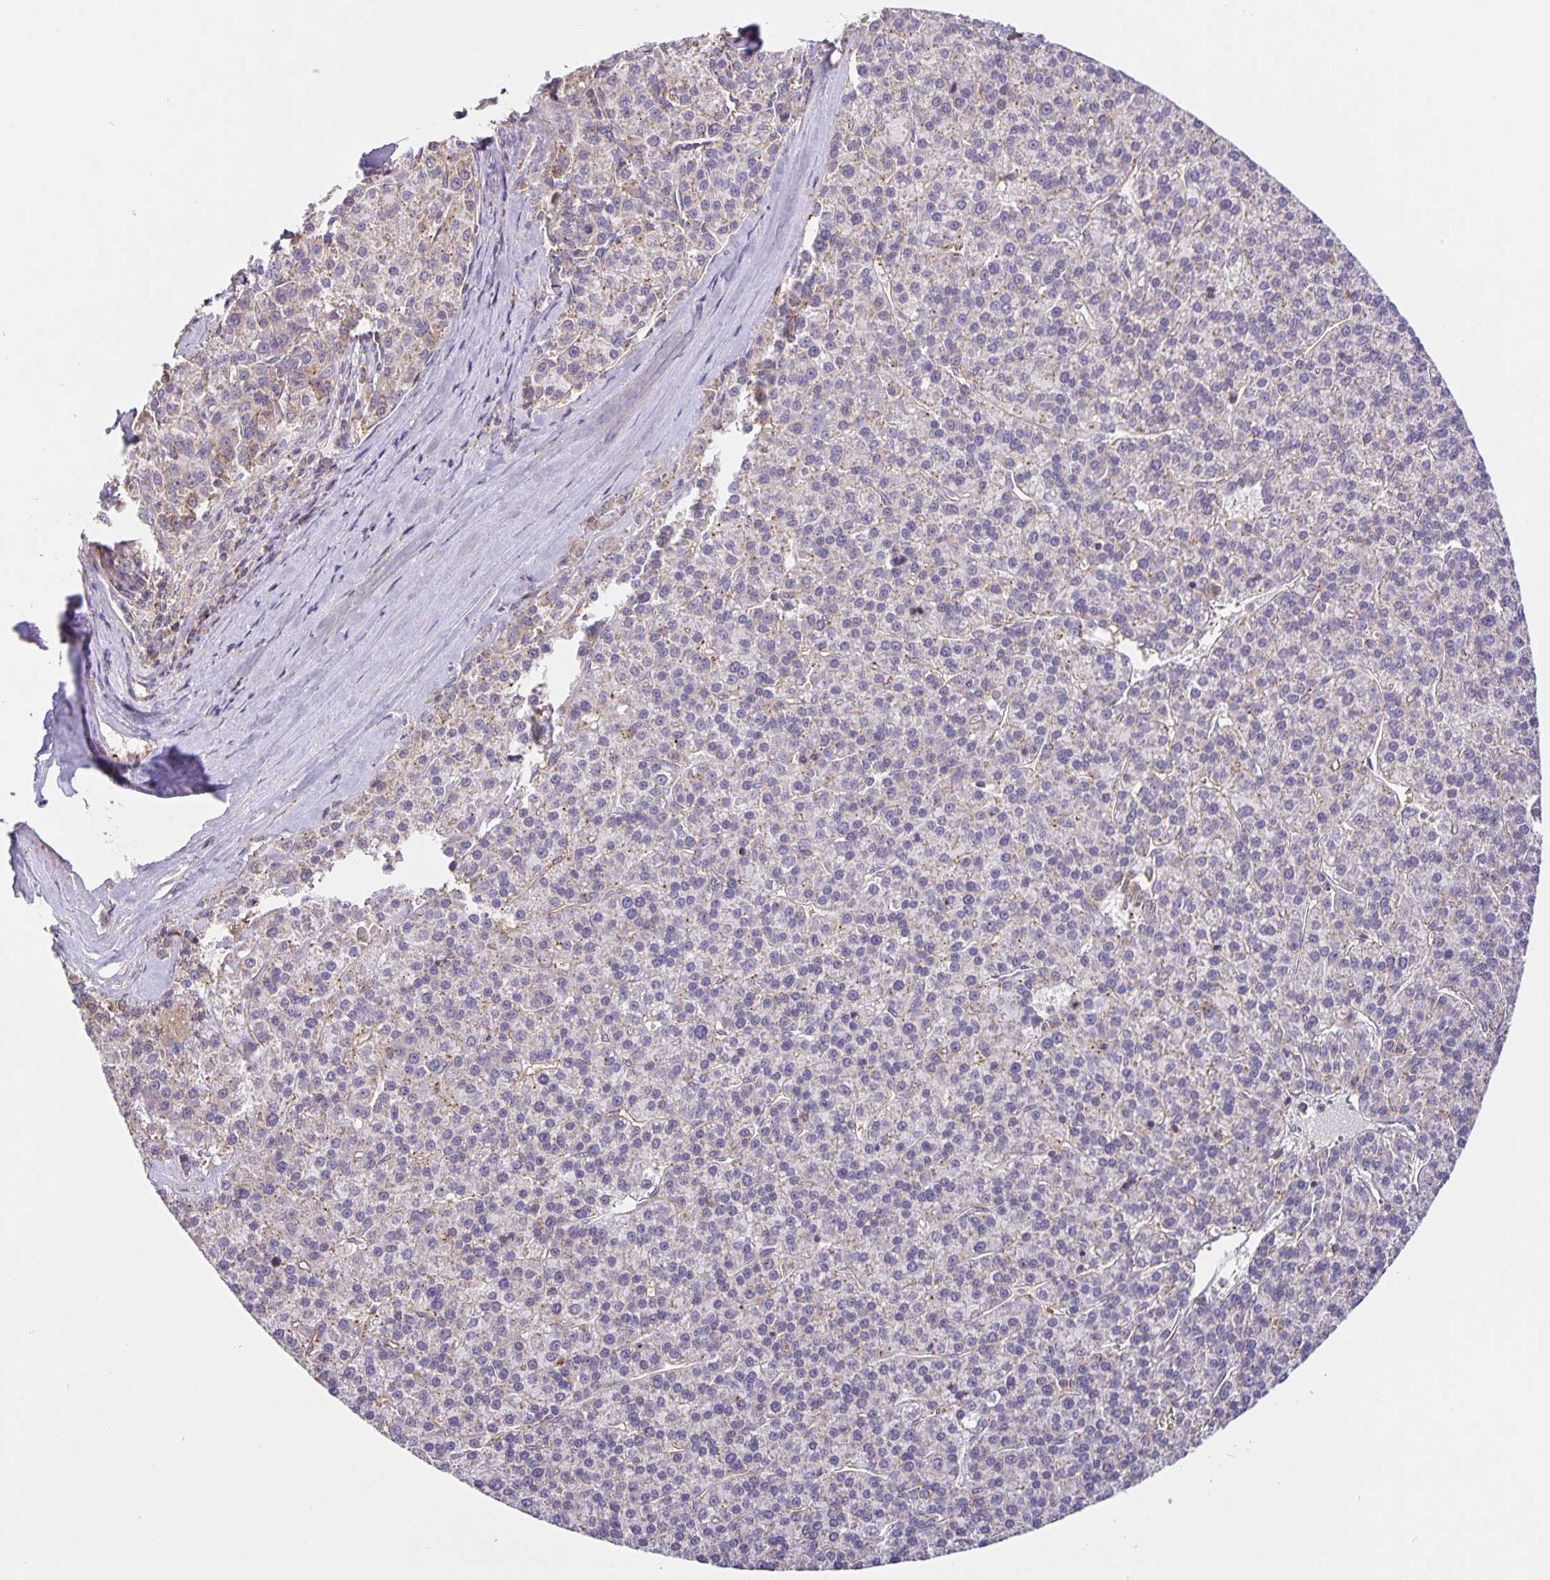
{"staining": {"intensity": "negative", "quantity": "none", "location": "none"}, "tissue": "liver cancer", "cell_type": "Tumor cells", "image_type": "cancer", "snomed": [{"axis": "morphology", "description": "Carcinoma, Hepatocellular, NOS"}, {"axis": "topography", "description": "Liver"}], "caption": "Tumor cells show no significant expression in liver cancer.", "gene": "TMEM71", "patient": {"sex": "female", "age": 58}}